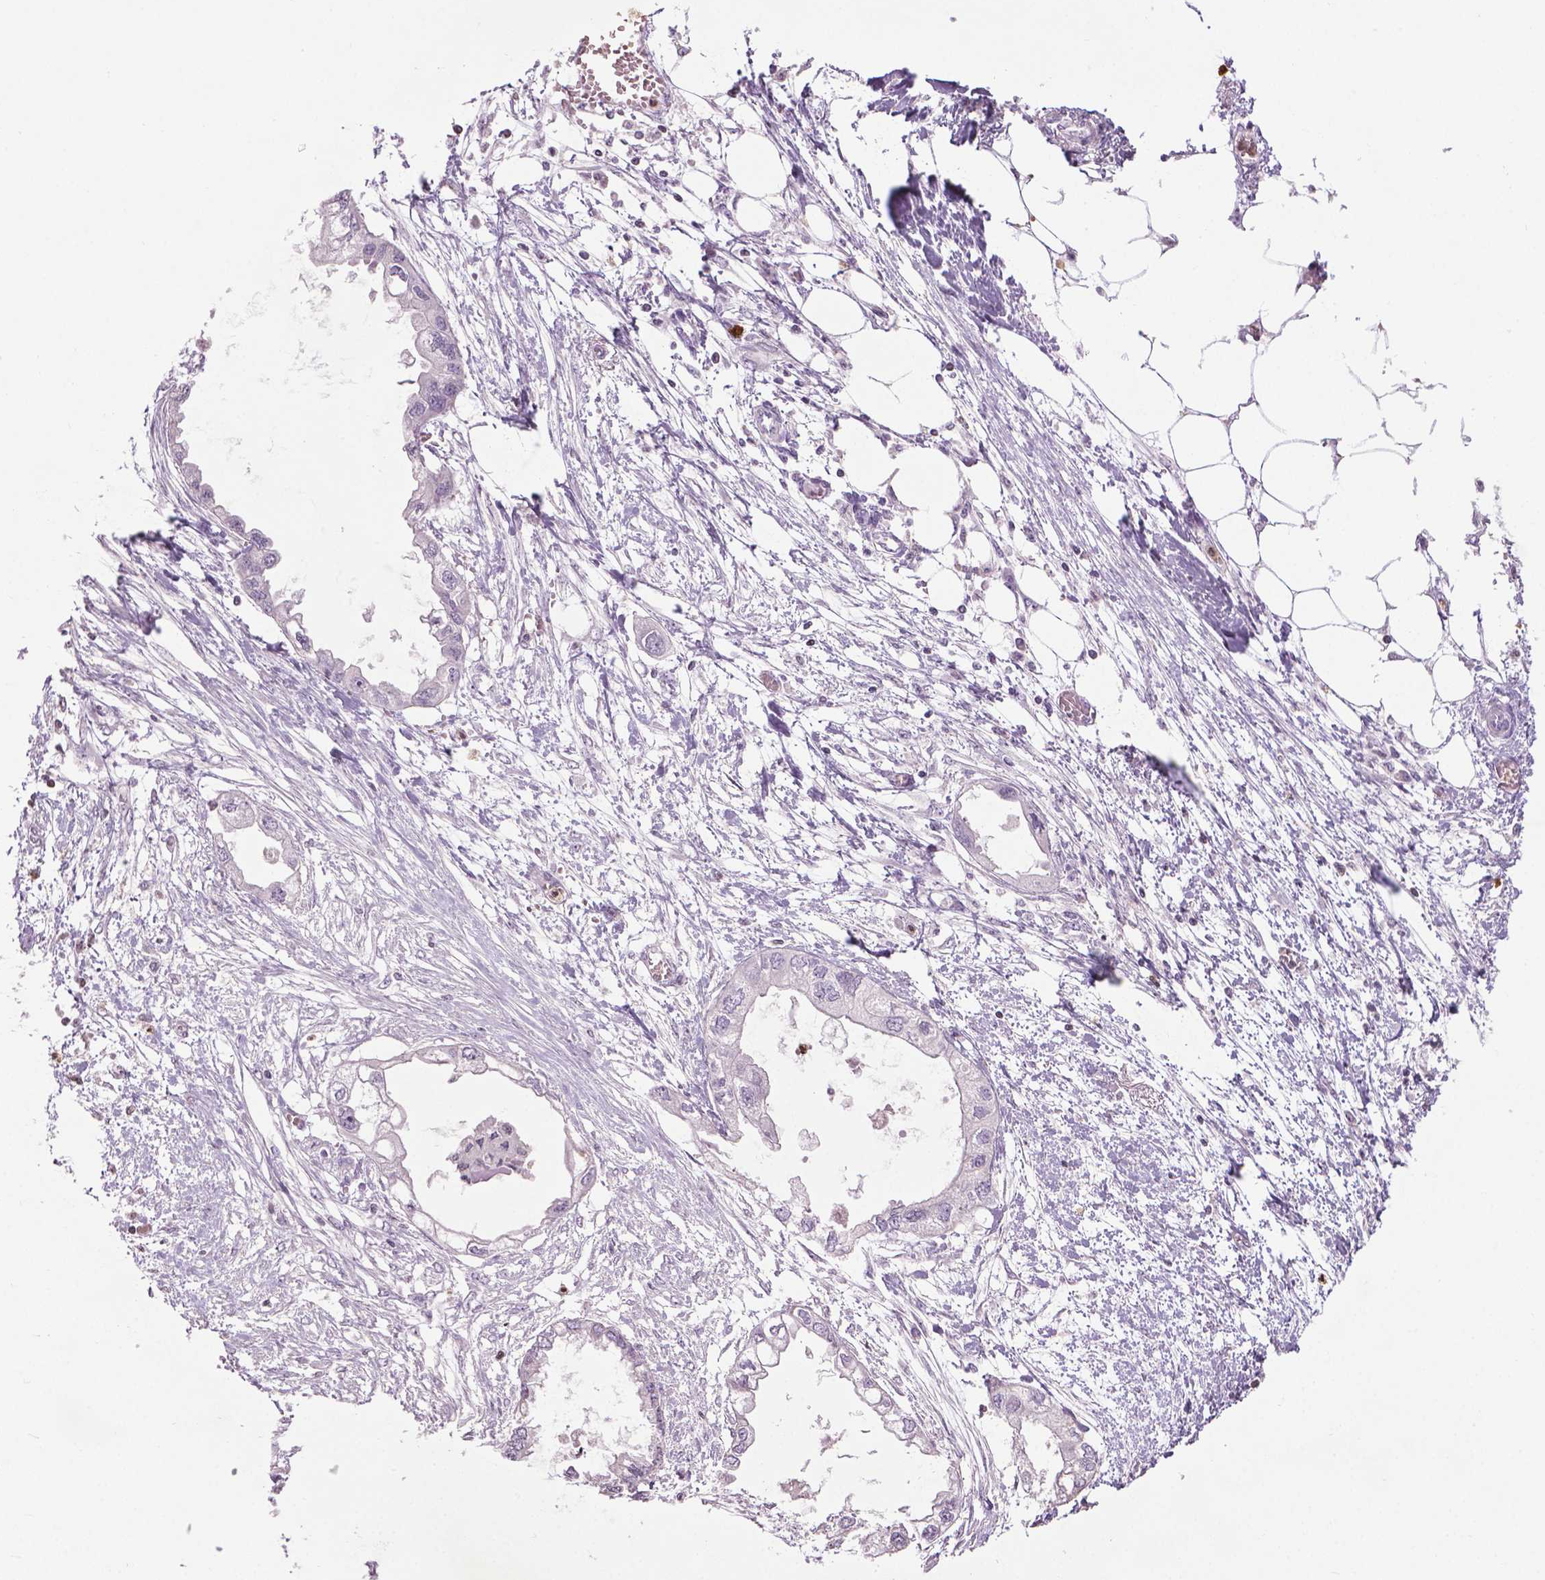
{"staining": {"intensity": "negative", "quantity": "none", "location": "none"}, "tissue": "endometrial cancer", "cell_type": "Tumor cells", "image_type": "cancer", "snomed": [{"axis": "morphology", "description": "Adenocarcinoma, NOS"}, {"axis": "morphology", "description": "Adenocarcinoma, metastatic, NOS"}, {"axis": "topography", "description": "Adipose tissue"}, {"axis": "topography", "description": "Endometrium"}], "caption": "There is no significant staining in tumor cells of metastatic adenocarcinoma (endometrial). (DAB immunohistochemistry (IHC) with hematoxylin counter stain).", "gene": "NTNG2", "patient": {"sex": "female", "age": 67}}